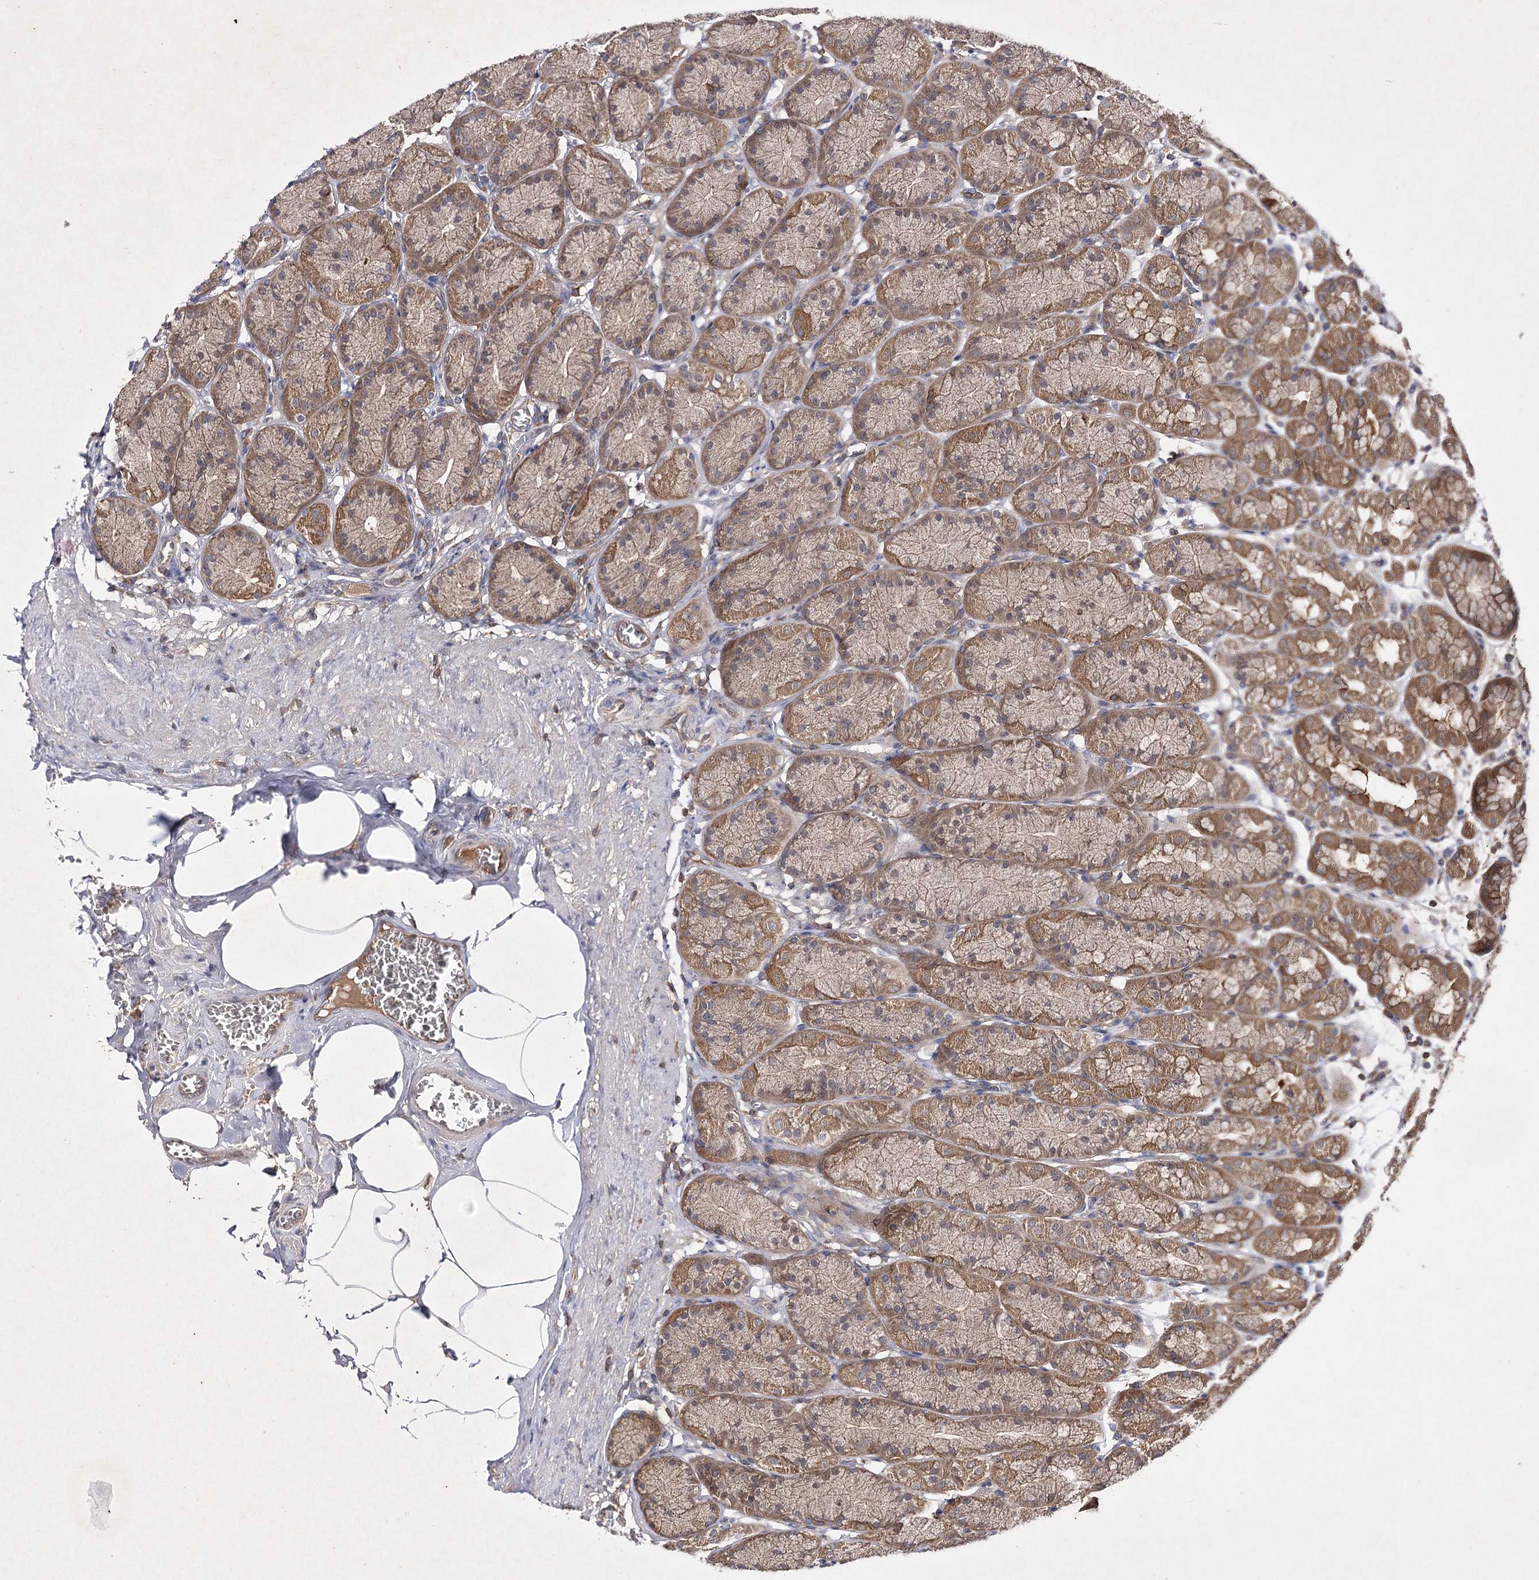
{"staining": {"intensity": "moderate", "quantity": ">75%", "location": "cytoplasmic/membranous"}, "tissue": "stomach", "cell_type": "Glandular cells", "image_type": "normal", "snomed": [{"axis": "morphology", "description": "Normal tissue, NOS"}, {"axis": "topography", "description": "Stomach"}], "caption": "Protein expression analysis of benign human stomach reveals moderate cytoplasmic/membranous expression in about >75% of glandular cells. (Brightfield microscopy of DAB IHC at high magnification).", "gene": "BCR", "patient": {"sex": "male", "age": 42}}